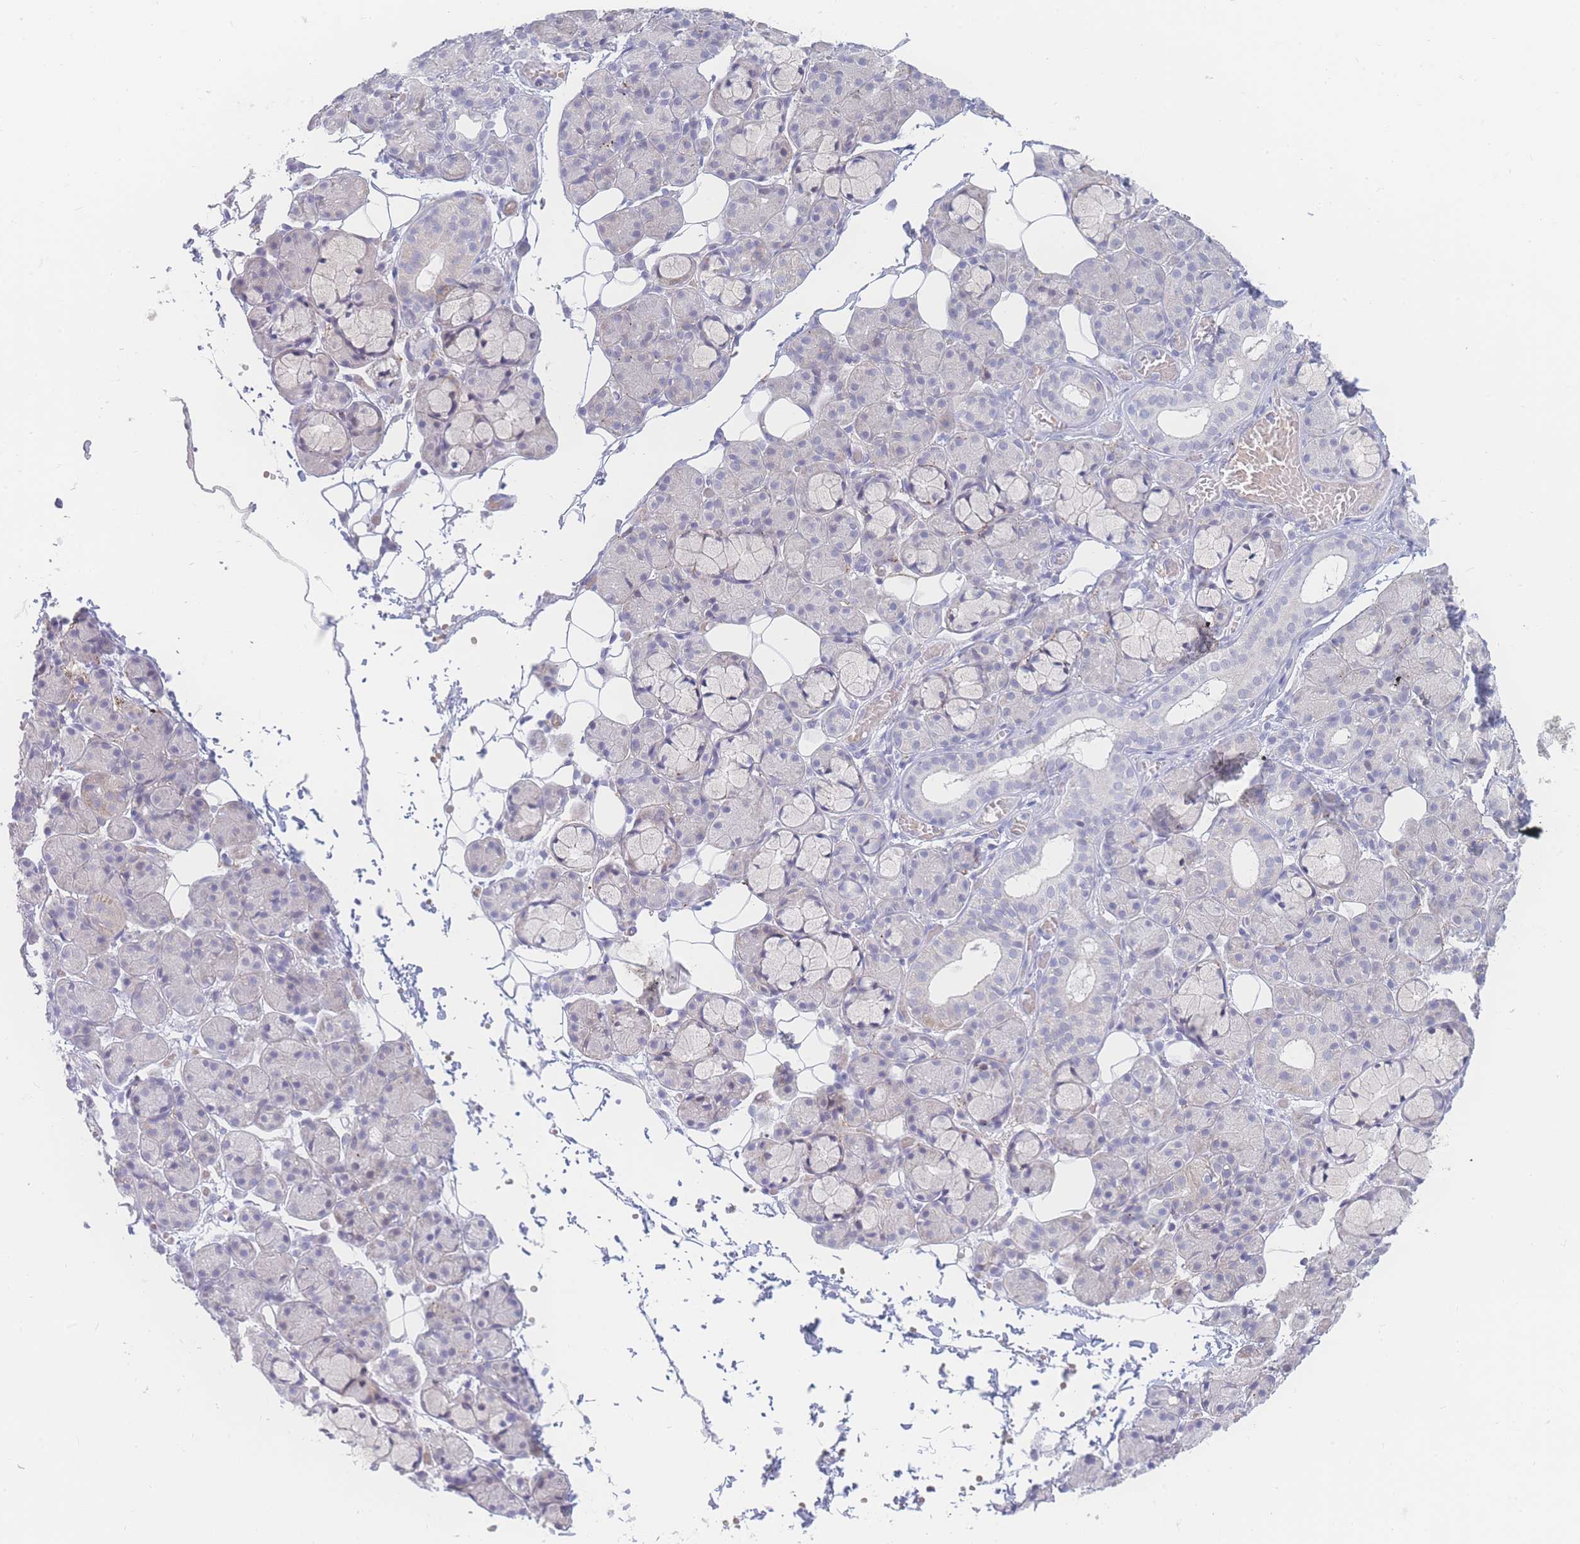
{"staining": {"intensity": "negative", "quantity": "none", "location": "none"}, "tissue": "salivary gland", "cell_type": "Glandular cells", "image_type": "normal", "snomed": [{"axis": "morphology", "description": "Normal tissue, NOS"}, {"axis": "topography", "description": "Salivary gland"}], "caption": "Immunohistochemical staining of normal human salivary gland shows no significant expression in glandular cells. (DAB (3,3'-diaminobenzidine) IHC, high magnification).", "gene": "PRSS22", "patient": {"sex": "male", "age": 63}}